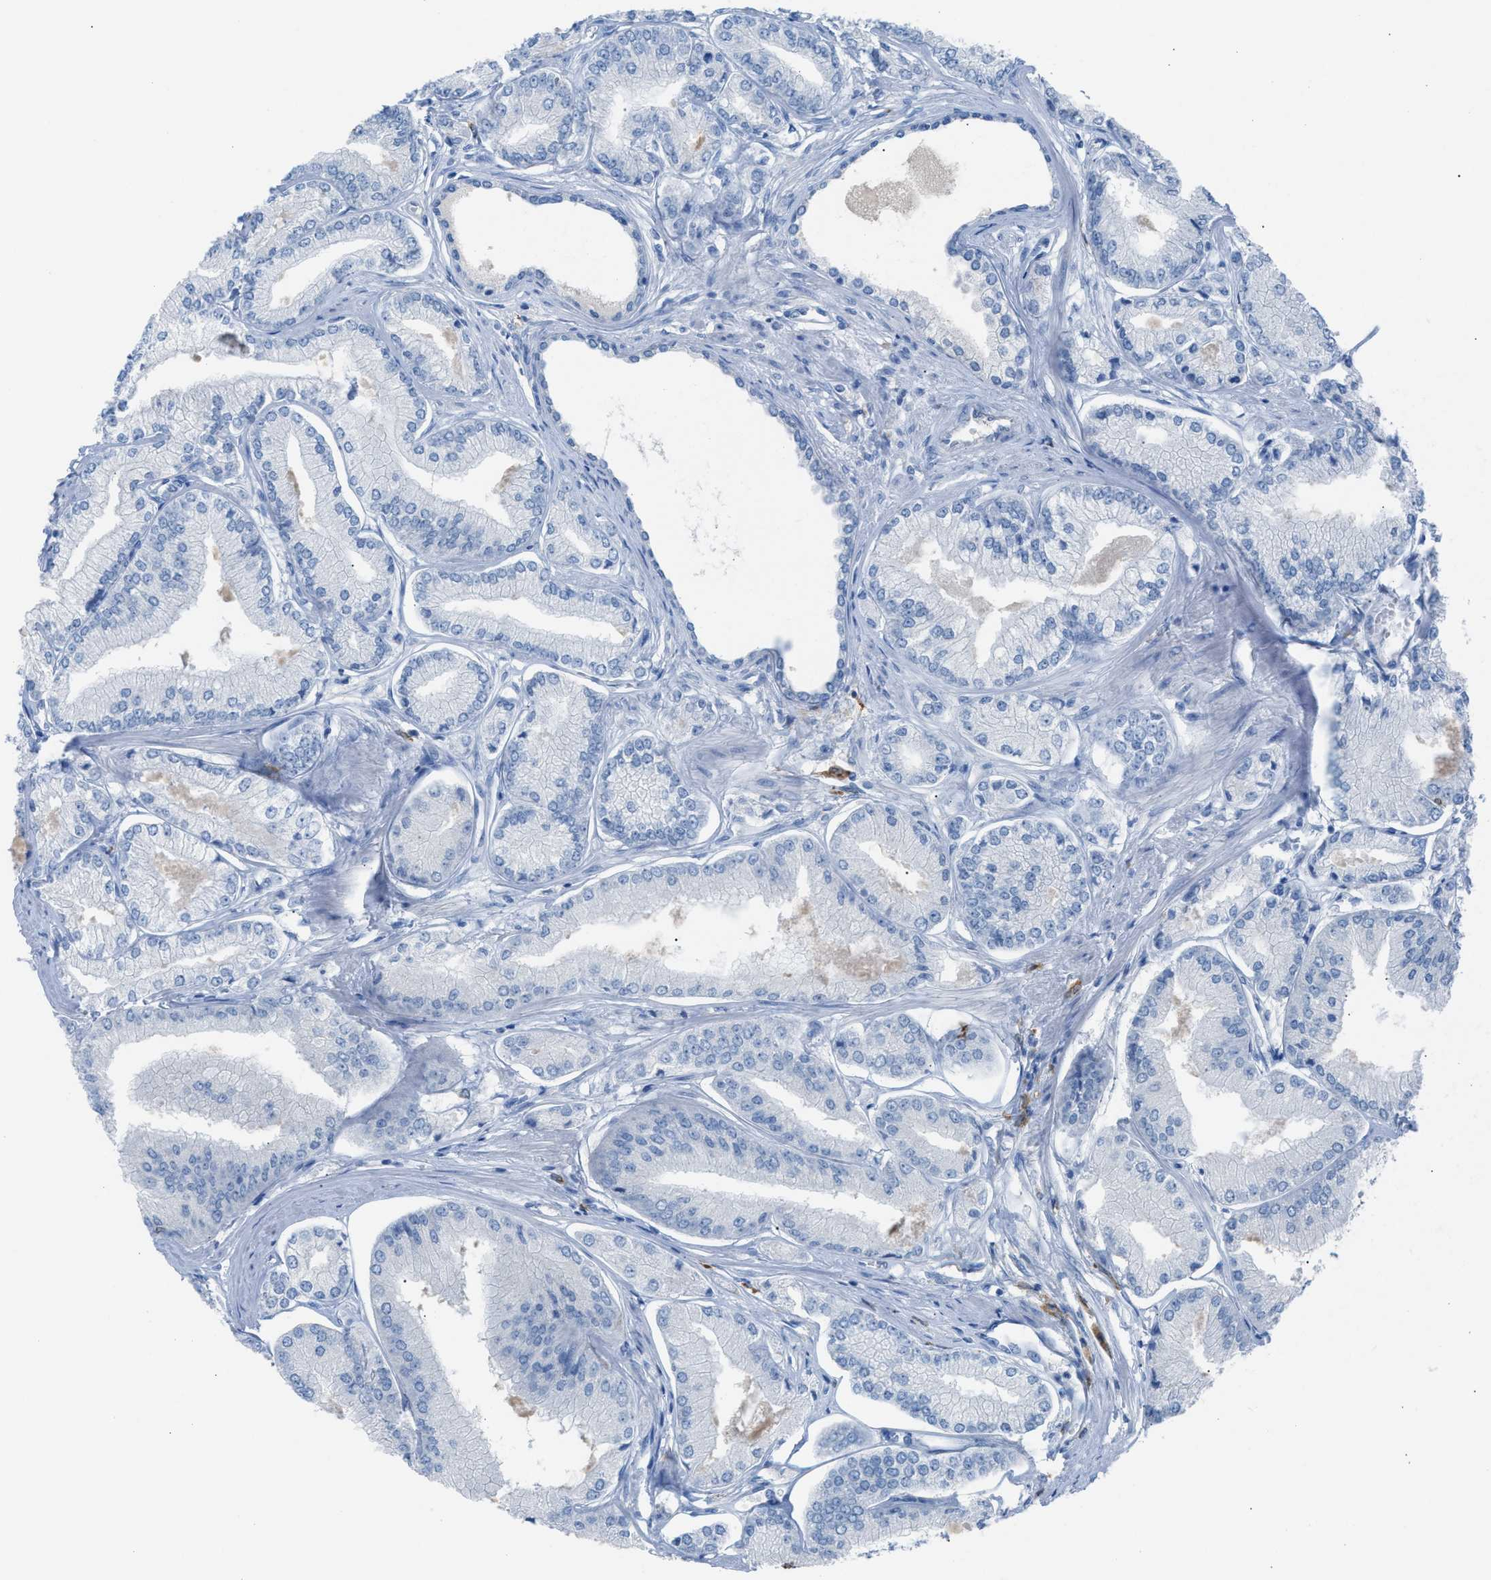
{"staining": {"intensity": "negative", "quantity": "none", "location": "none"}, "tissue": "prostate cancer", "cell_type": "Tumor cells", "image_type": "cancer", "snomed": [{"axis": "morphology", "description": "Adenocarcinoma, Low grade"}, {"axis": "topography", "description": "Prostate"}], "caption": "Prostate cancer (low-grade adenocarcinoma) was stained to show a protein in brown. There is no significant positivity in tumor cells.", "gene": "CLEC10A", "patient": {"sex": "male", "age": 52}}